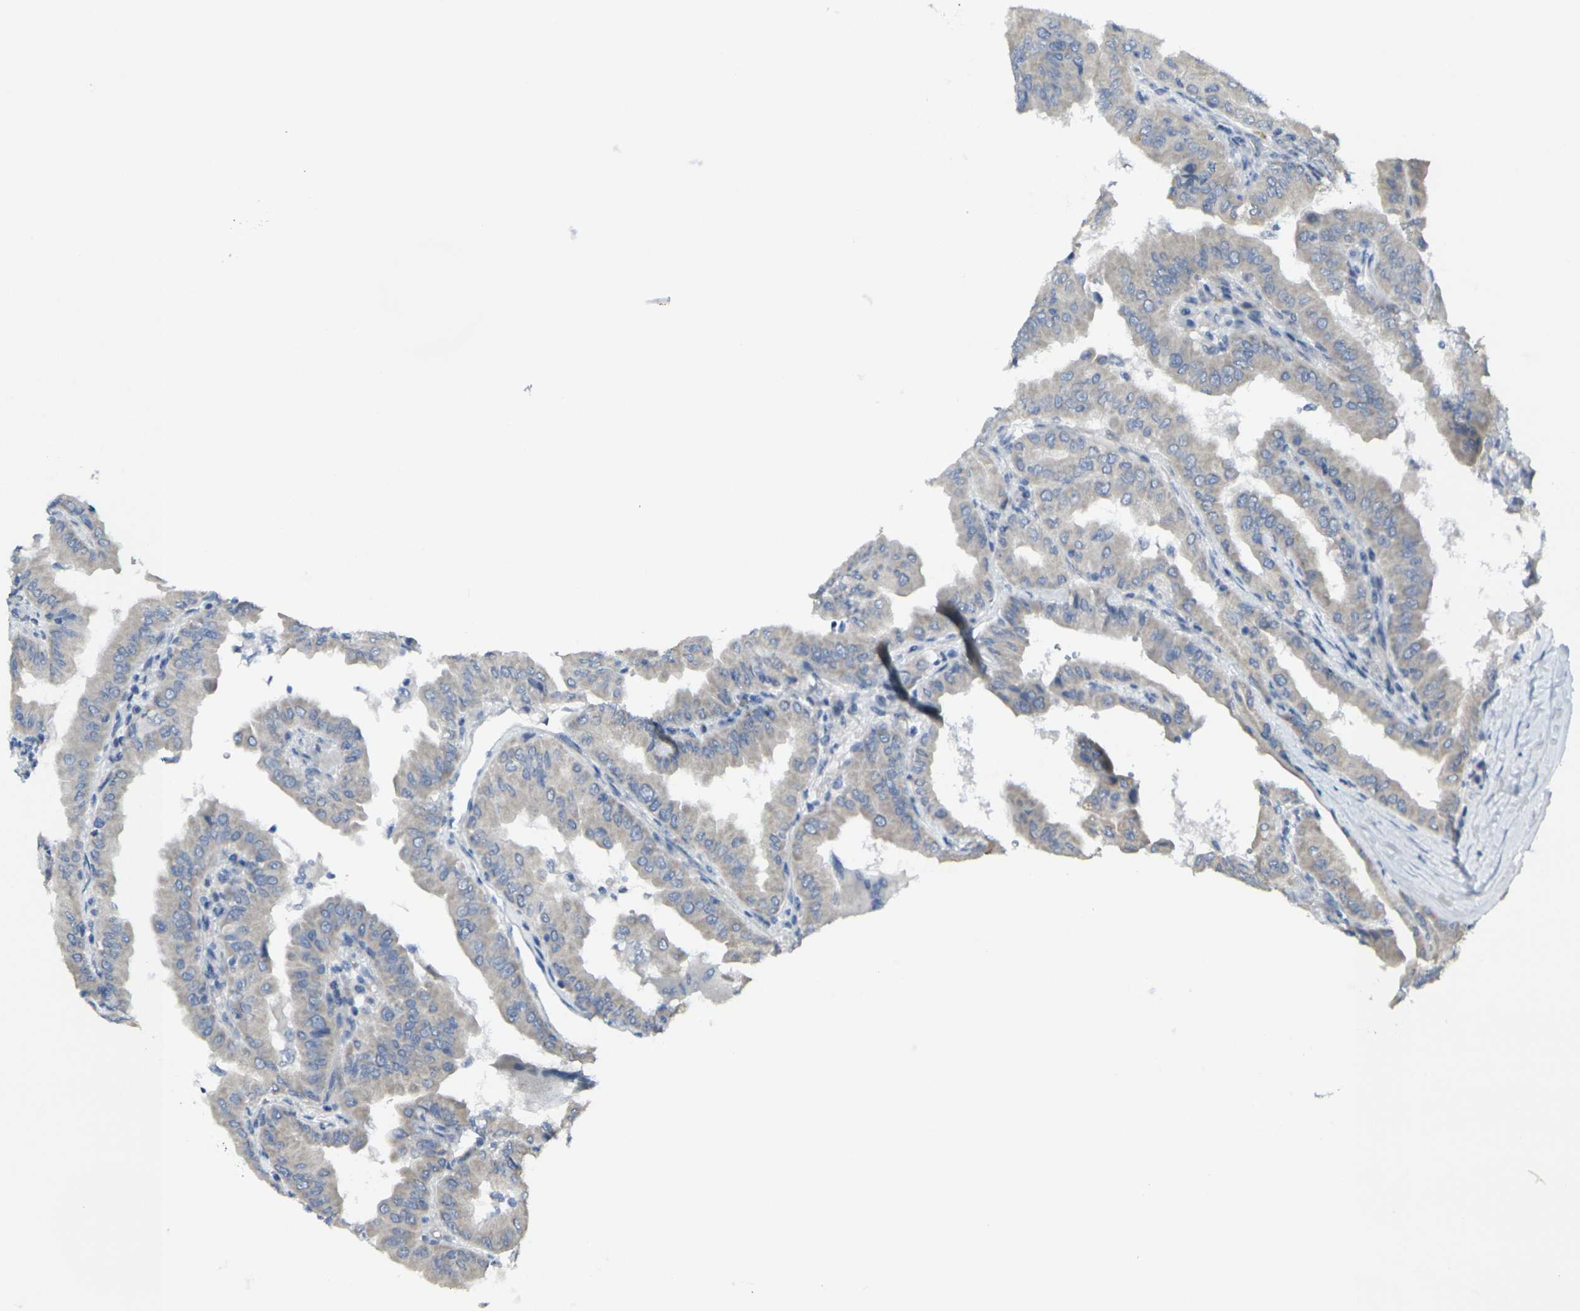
{"staining": {"intensity": "weak", "quantity": ">75%", "location": "cytoplasmic/membranous"}, "tissue": "thyroid cancer", "cell_type": "Tumor cells", "image_type": "cancer", "snomed": [{"axis": "morphology", "description": "Papillary adenocarcinoma, NOS"}, {"axis": "topography", "description": "Thyroid gland"}], "caption": "The micrograph shows immunohistochemical staining of thyroid papillary adenocarcinoma. There is weak cytoplasmic/membranous expression is present in about >75% of tumor cells.", "gene": "CCR10", "patient": {"sex": "male", "age": 33}}